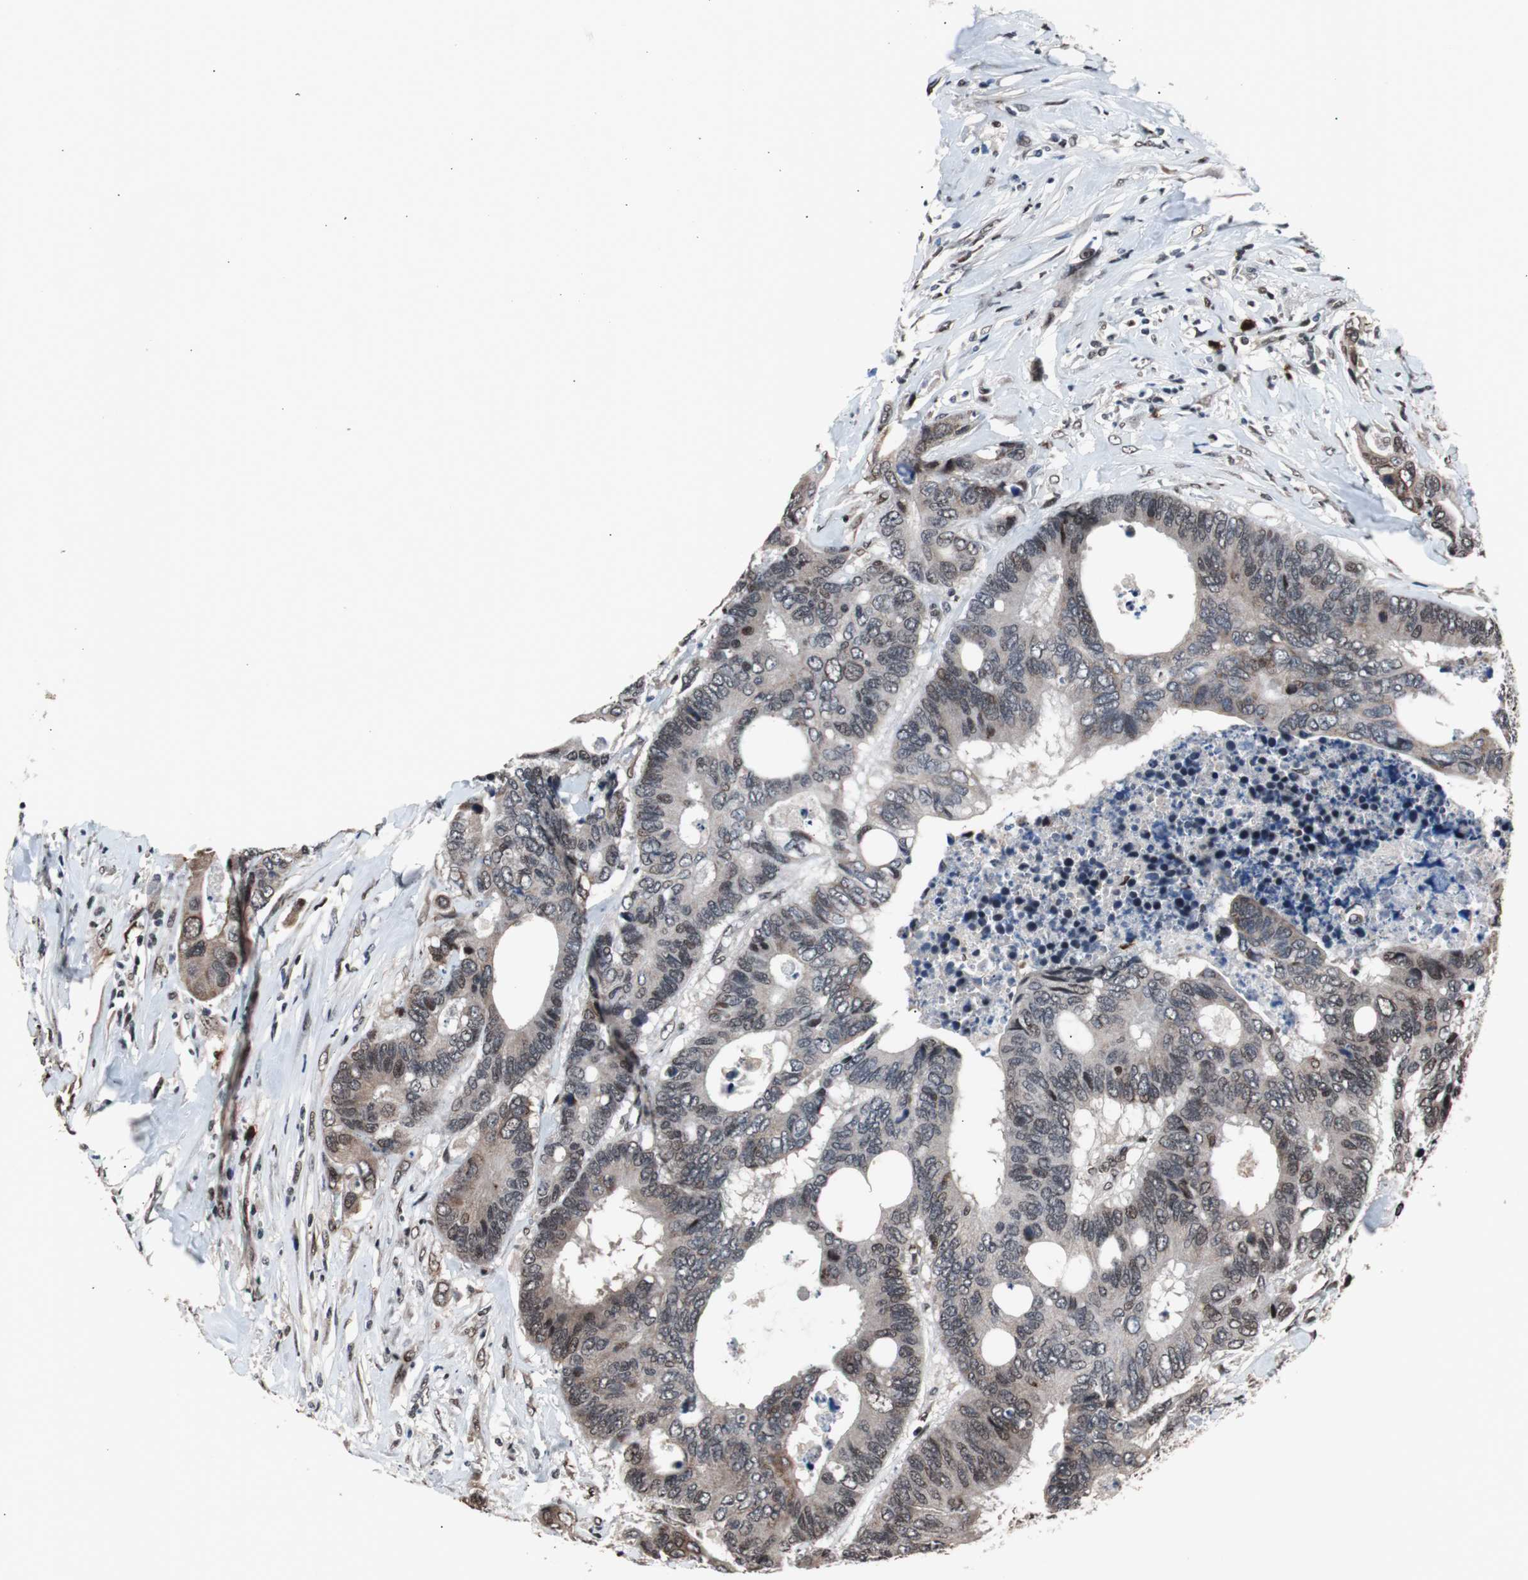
{"staining": {"intensity": "moderate", "quantity": "25%-75%", "location": "nuclear"}, "tissue": "colorectal cancer", "cell_type": "Tumor cells", "image_type": "cancer", "snomed": [{"axis": "morphology", "description": "Adenocarcinoma, NOS"}, {"axis": "topography", "description": "Rectum"}], "caption": "Colorectal cancer (adenocarcinoma) stained with IHC exhibits moderate nuclear positivity in about 25%-75% of tumor cells. The staining was performed using DAB (3,3'-diaminobenzidine), with brown indicating positive protein expression. Nuclei are stained blue with hematoxylin.", "gene": "POGZ", "patient": {"sex": "male", "age": 55}}